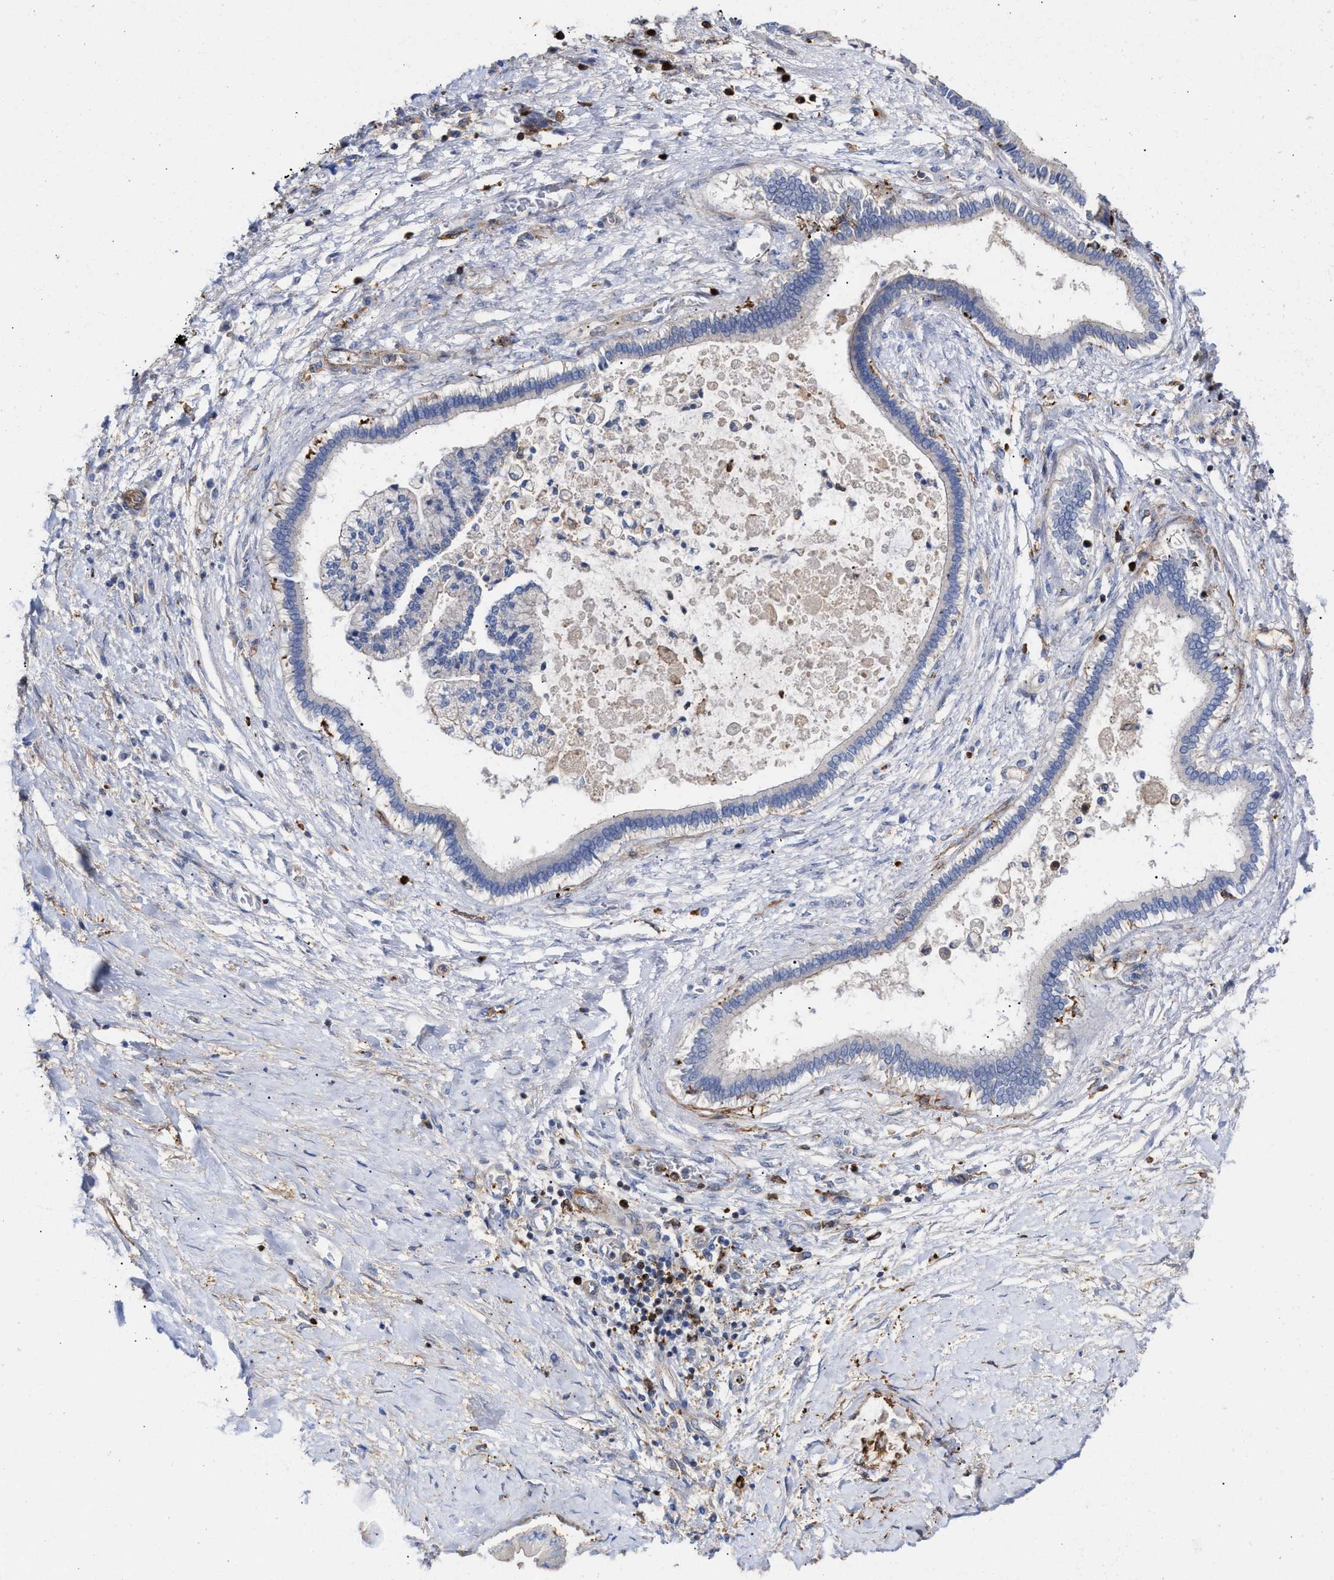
{"staining": {"intensity": "negative", "quantity": "none", "location": "none"}, "tissue": "liver cancer", "cell_type": "Tumor cells", "image_type": "cancer", "snomed": [{"axis": "morphology", "description": "Cholangiocarcinoma"}, {"axis": "topography", "description": "Liver"}], "caption": "The image reveals no staining of tumor cells in liver cancer (cholangiocarcinoma).", "gene": "HS3ST5", "patient": {"sex": "male", "age": 50}}